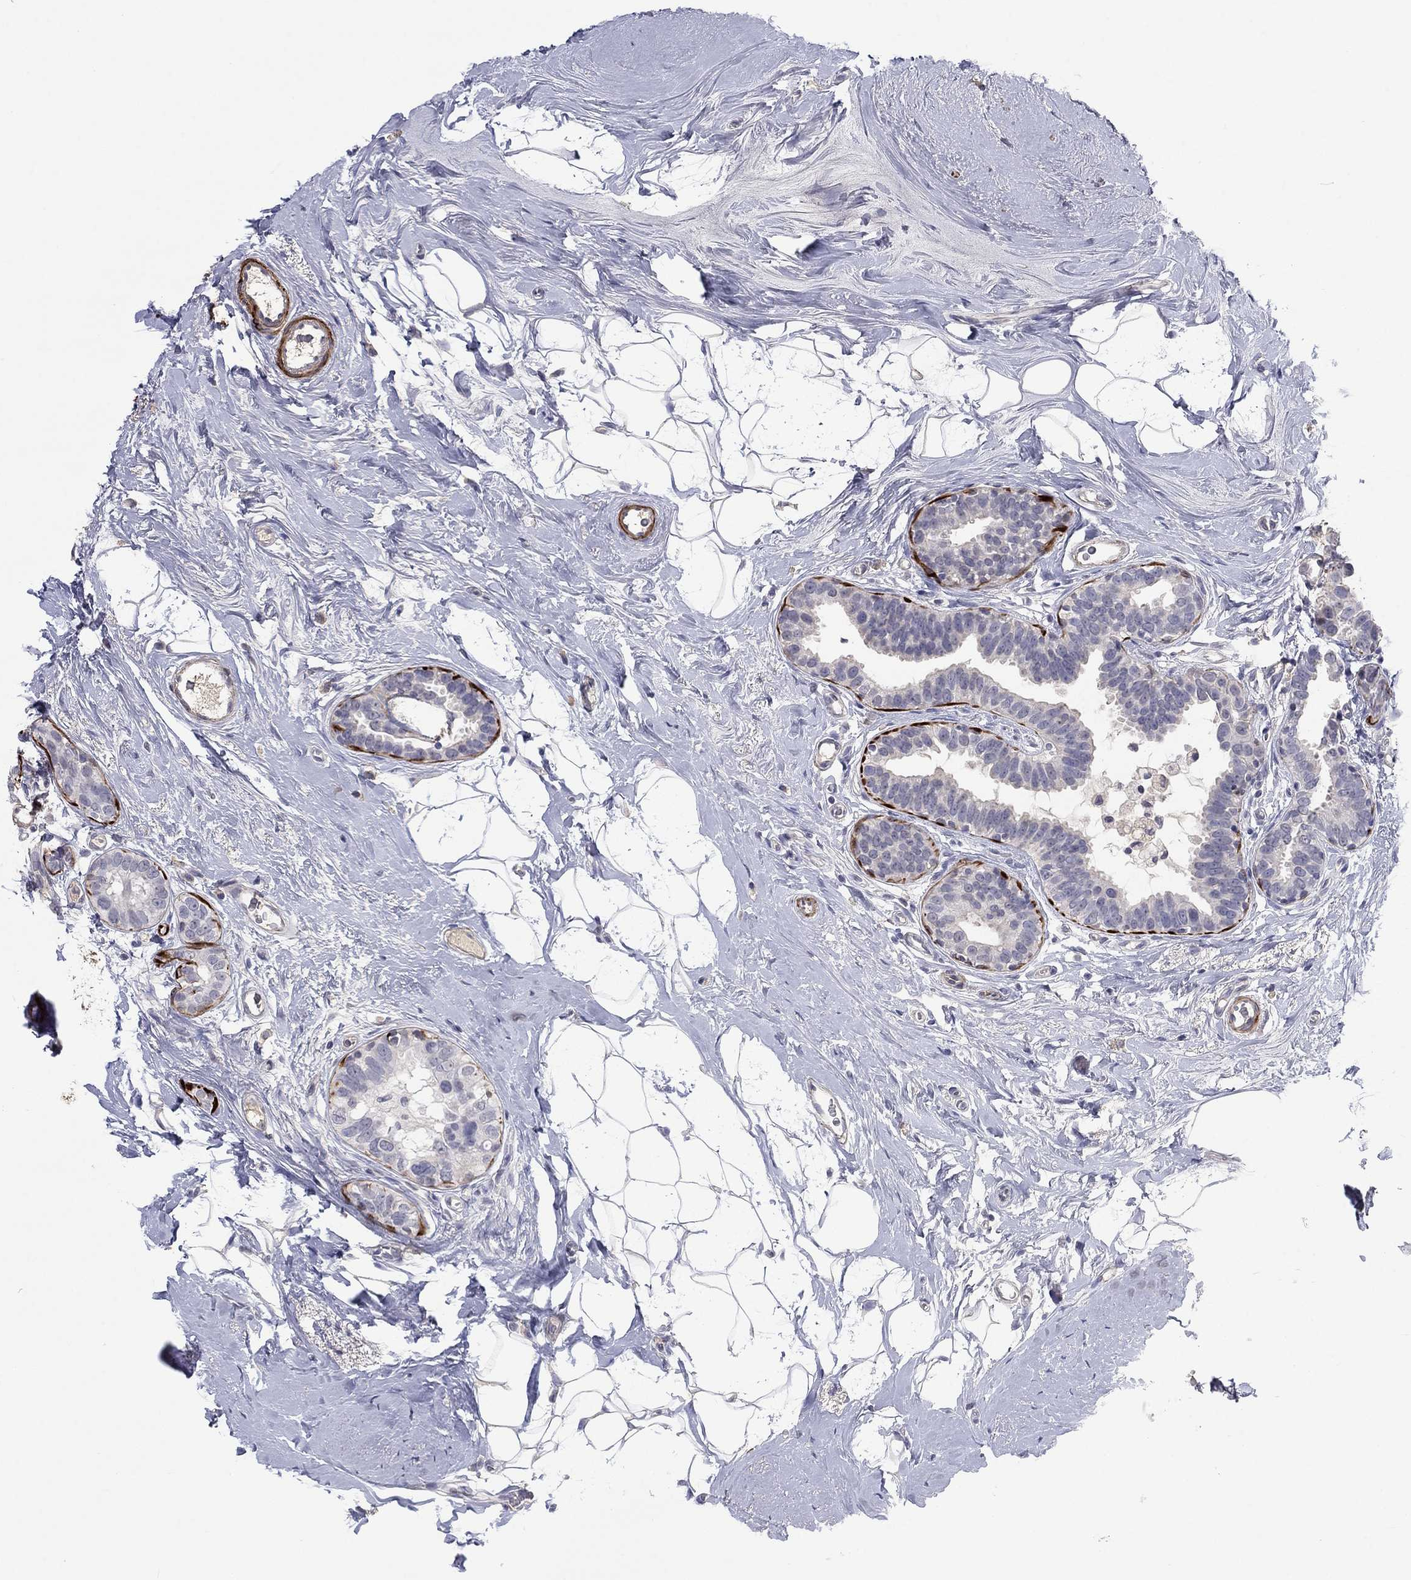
{"staining": {"intensity": "negative", "quantity": "none", "location": "none"}, "tissue": "breast cancer", "cell_type": "Tumor cells", "image_type": "cancer", "snomed": [{"axis": "morphology", "description": "Duct carcinoma"}, {"axis": "topography", "description": "Breast"}], "caption": "Image shows no protein expression in tumor cells of breast infiltrating ductal carcinoma tissue.", "gene": "IP6K3", "patient": {"sex": "female", "age": 55}}